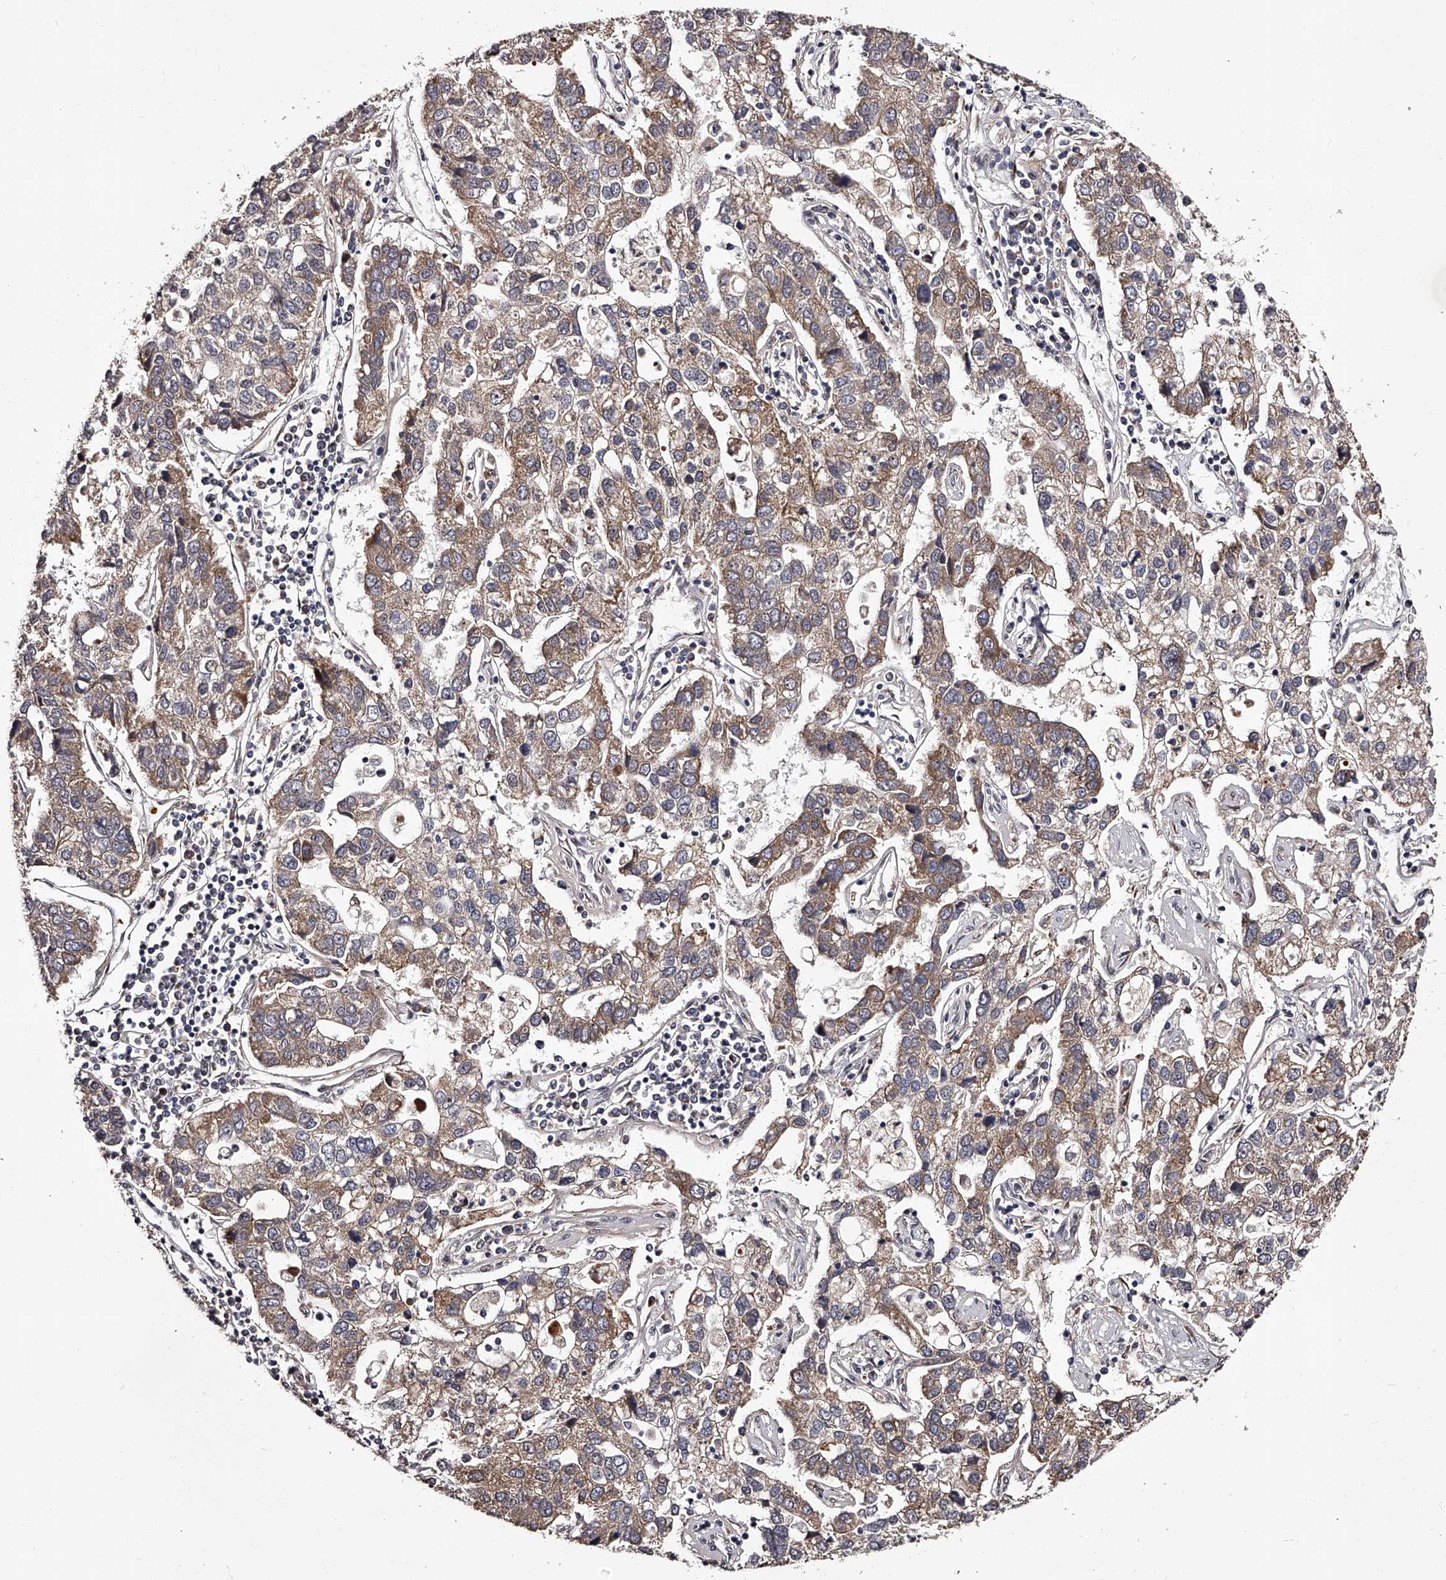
{"staining": {"intensity": "moderate", "quantity": "25%-75%", "location": "cytoplasmic/membranous"}, "tissue": "pancreatic cancer", "cell_type": "Tumor cells", "image_type": "cancer", "snomed": [{"axis": "morphology", "description": "Adenocarcinoma, NOS"}, {"axis": "topography", "description": "Pancreas"}], "caption": "Adenocarcinoma (pancreatic) stained with DAB (3,3'-diaminobenzidine) immunohistochemistry (IHC) shows medium levels of moderate cytoplasmic/membranous positivity in approximately 25%-75% of tumor cells.", "gene": "RSC1A1", "patient": {"sex": "female", "age": 61}}